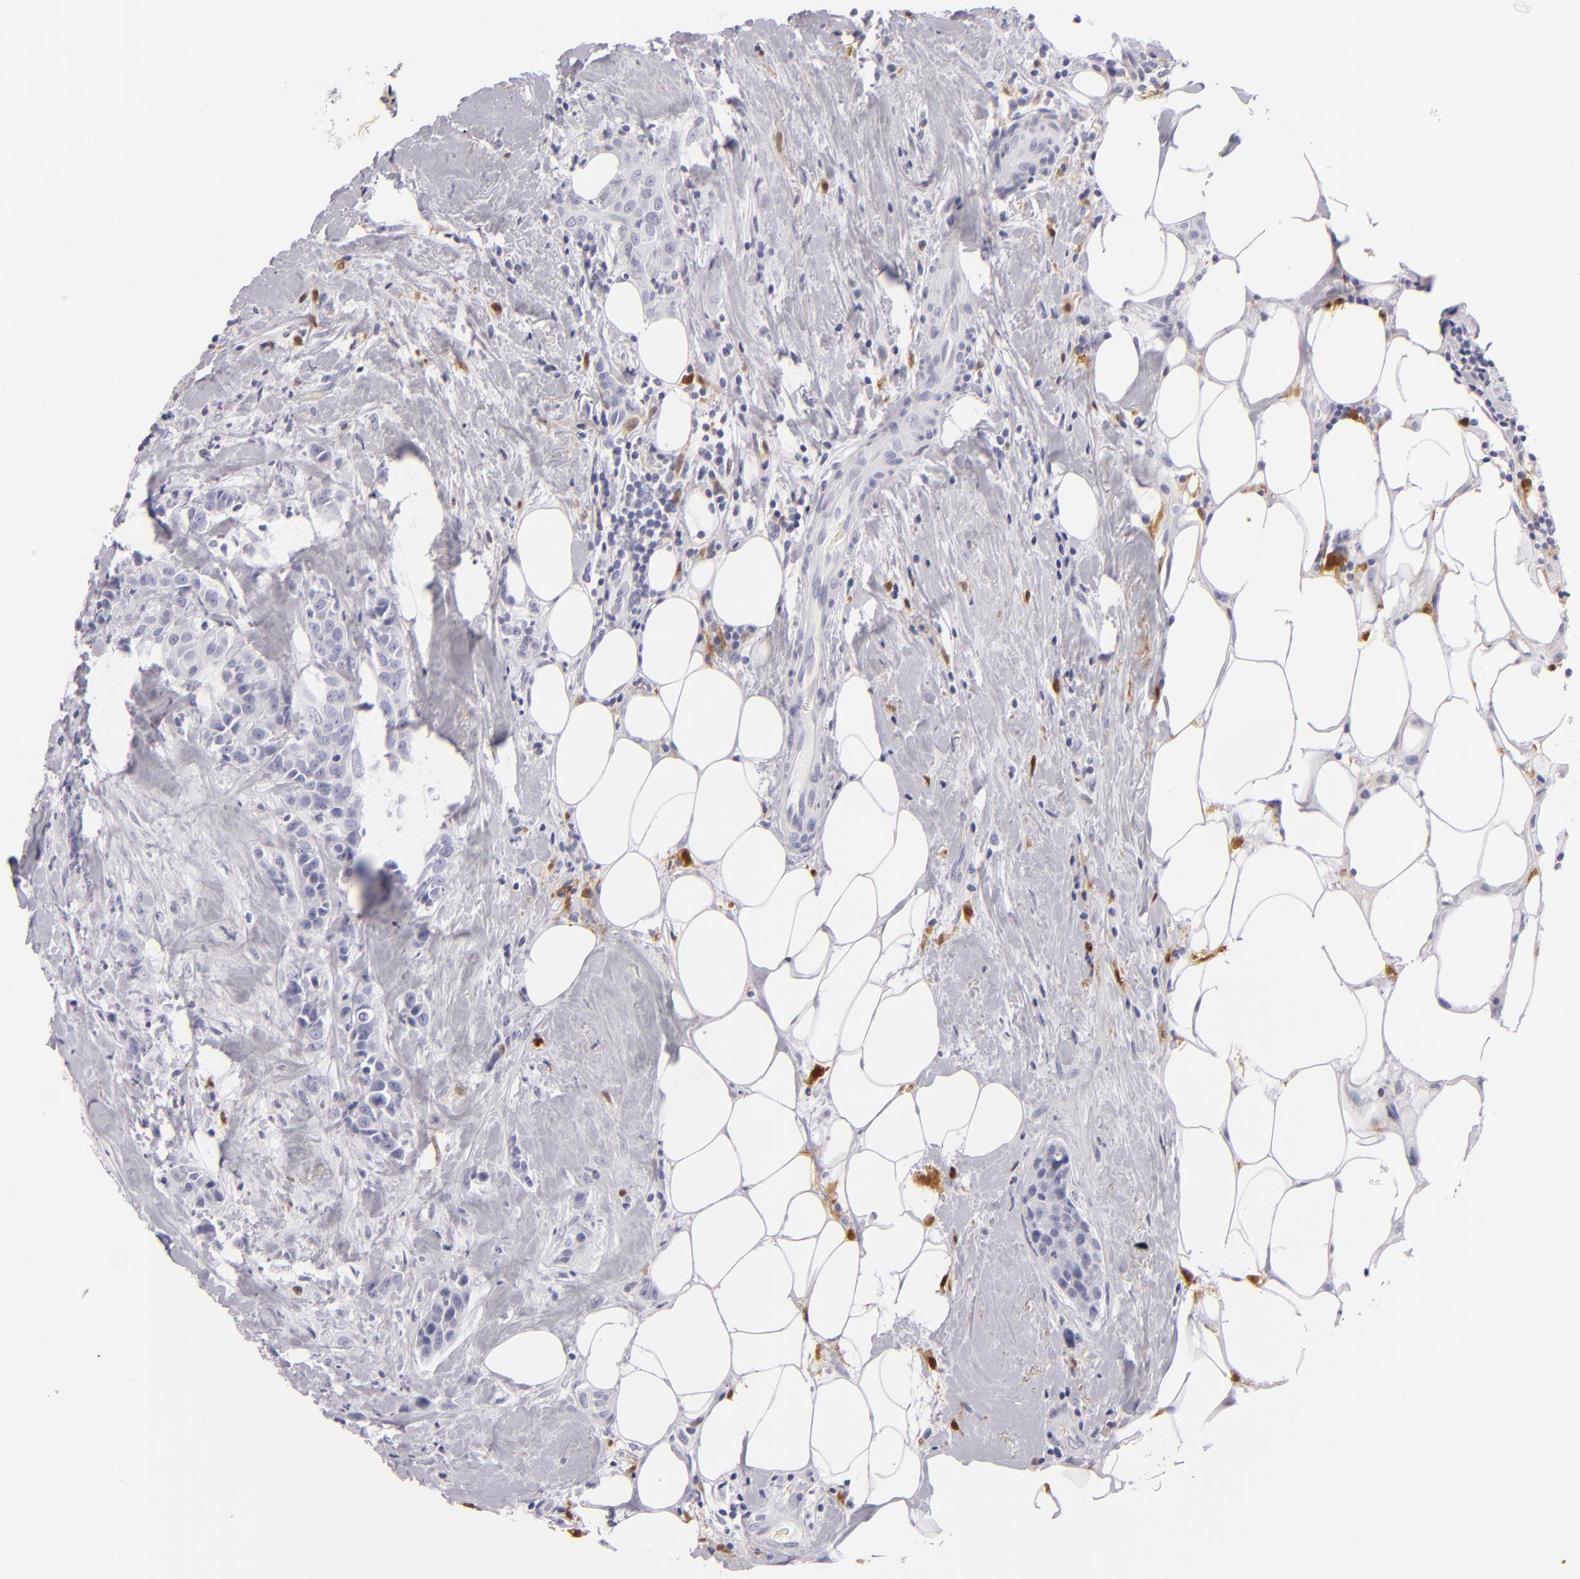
{"staining": {"intensity": "negative", "quantity": "none", "location": "none"}, "tissue": "breast cancer", "cell_type": "Tumor cells", "image_type": "cancer", "snomed": [{"axis": "morphology", "description": "Duct carcinoma"}, {"axis": "topography", "description": "Breast"}], "caption": "The photomicrograph reveals no significant staining in tumor cells of invasive ductal carcinoma (breast).", "gene": "F13A1", "patient": {"sex": "female", "age": 45}}